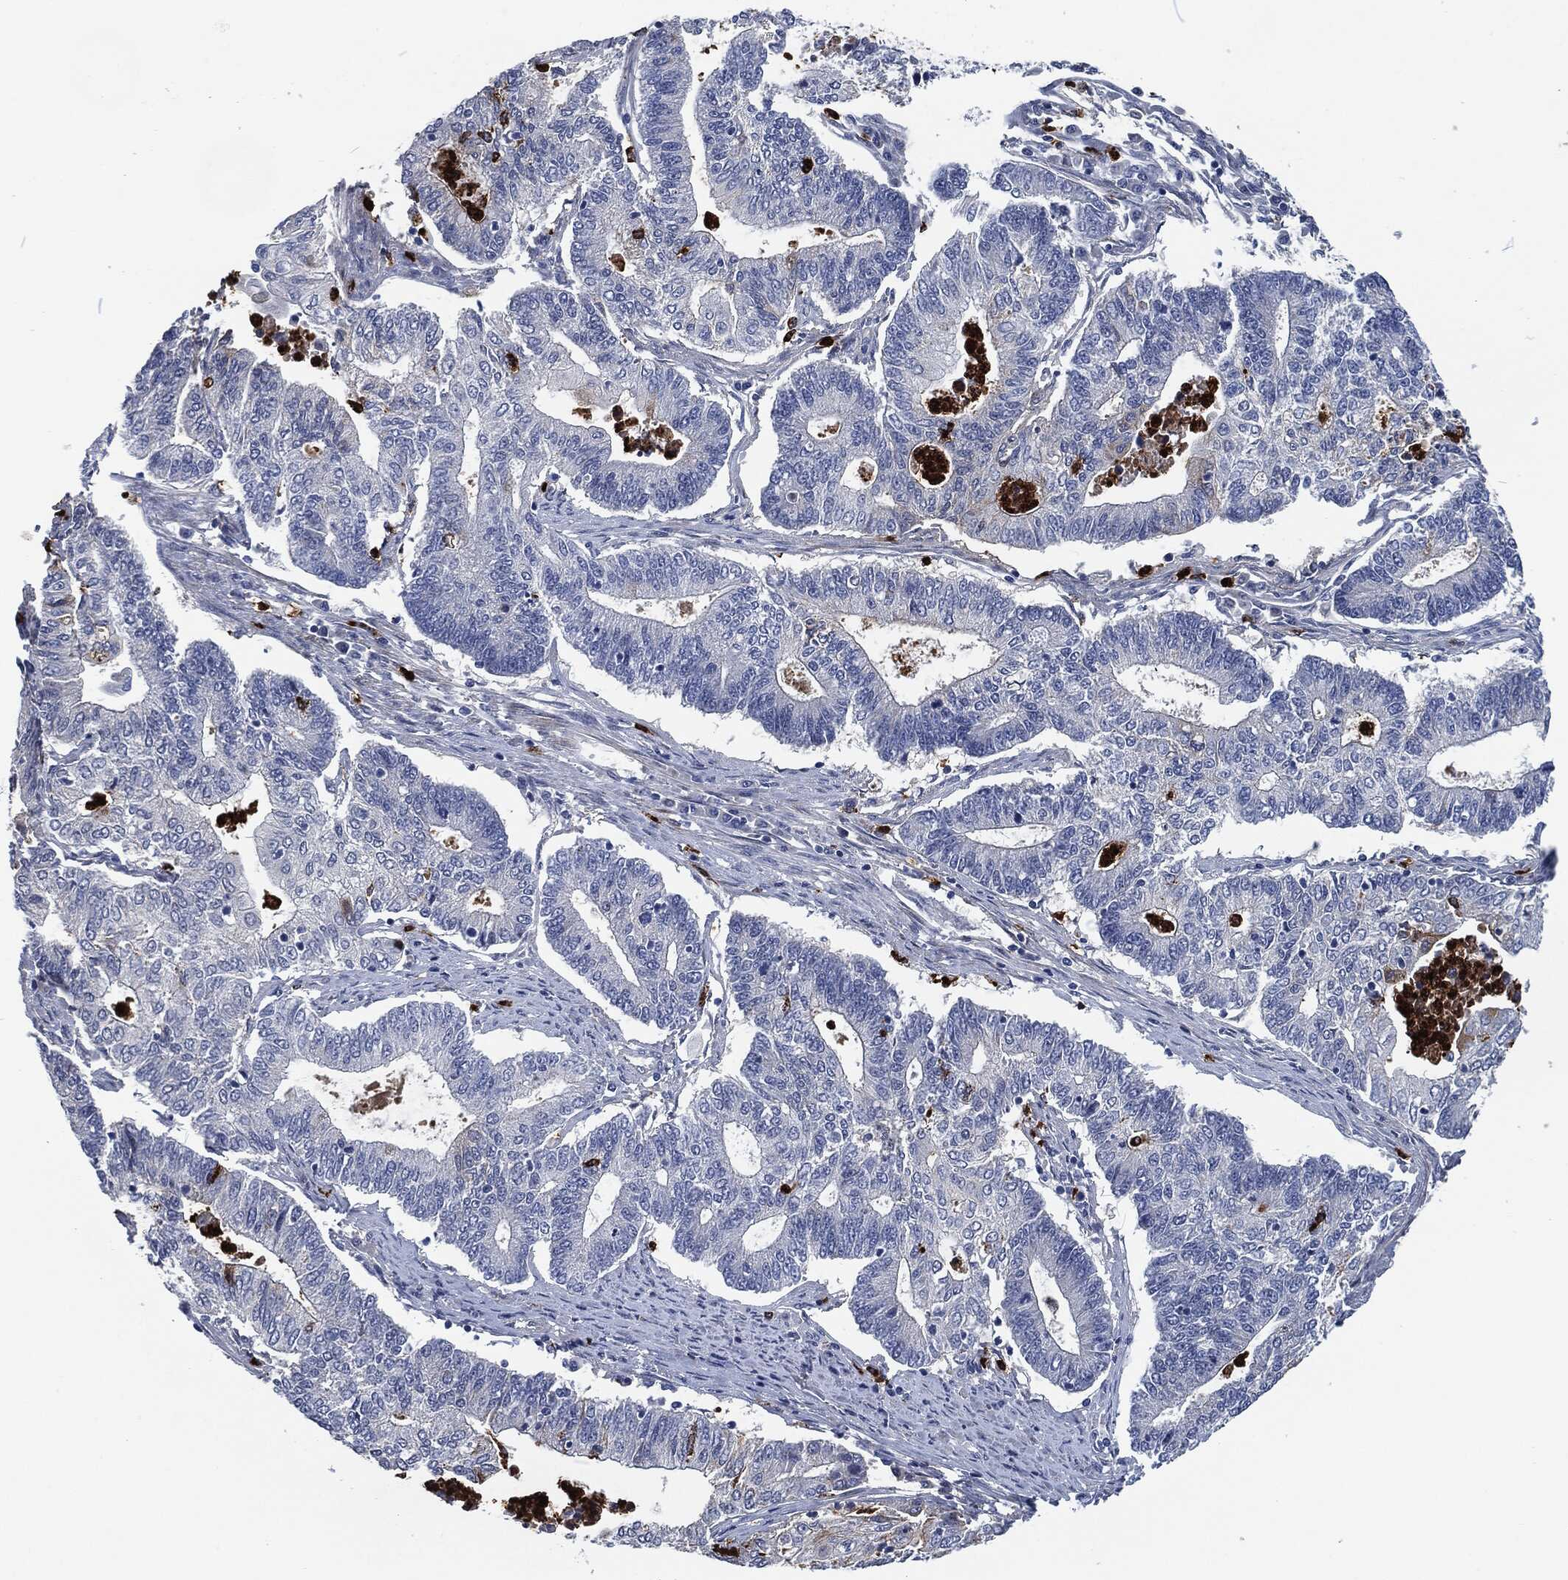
{"staining": {"intensity": "negative", "quantity": "none", "location": "none"}, "tissue": "endometrial cancer", "cell_type": "Tumor cells", "image_type": "cancer", "snomed": [{"axis": "morphology", "description": "Adenocarcinoma, NOS"}, {"axis": "topography", "description": "Uterus"}, {"axis": "topography", "description": "Endometrium"}], "caption": "DAB (3,3'-diaminobenzidine) immunohistochemical staining of human adenocarcinoma (endometrial) exhibits no significant positivity in tumor cells.", "gene": "MPO", "patient": {"sex": "female", "age": 54}}